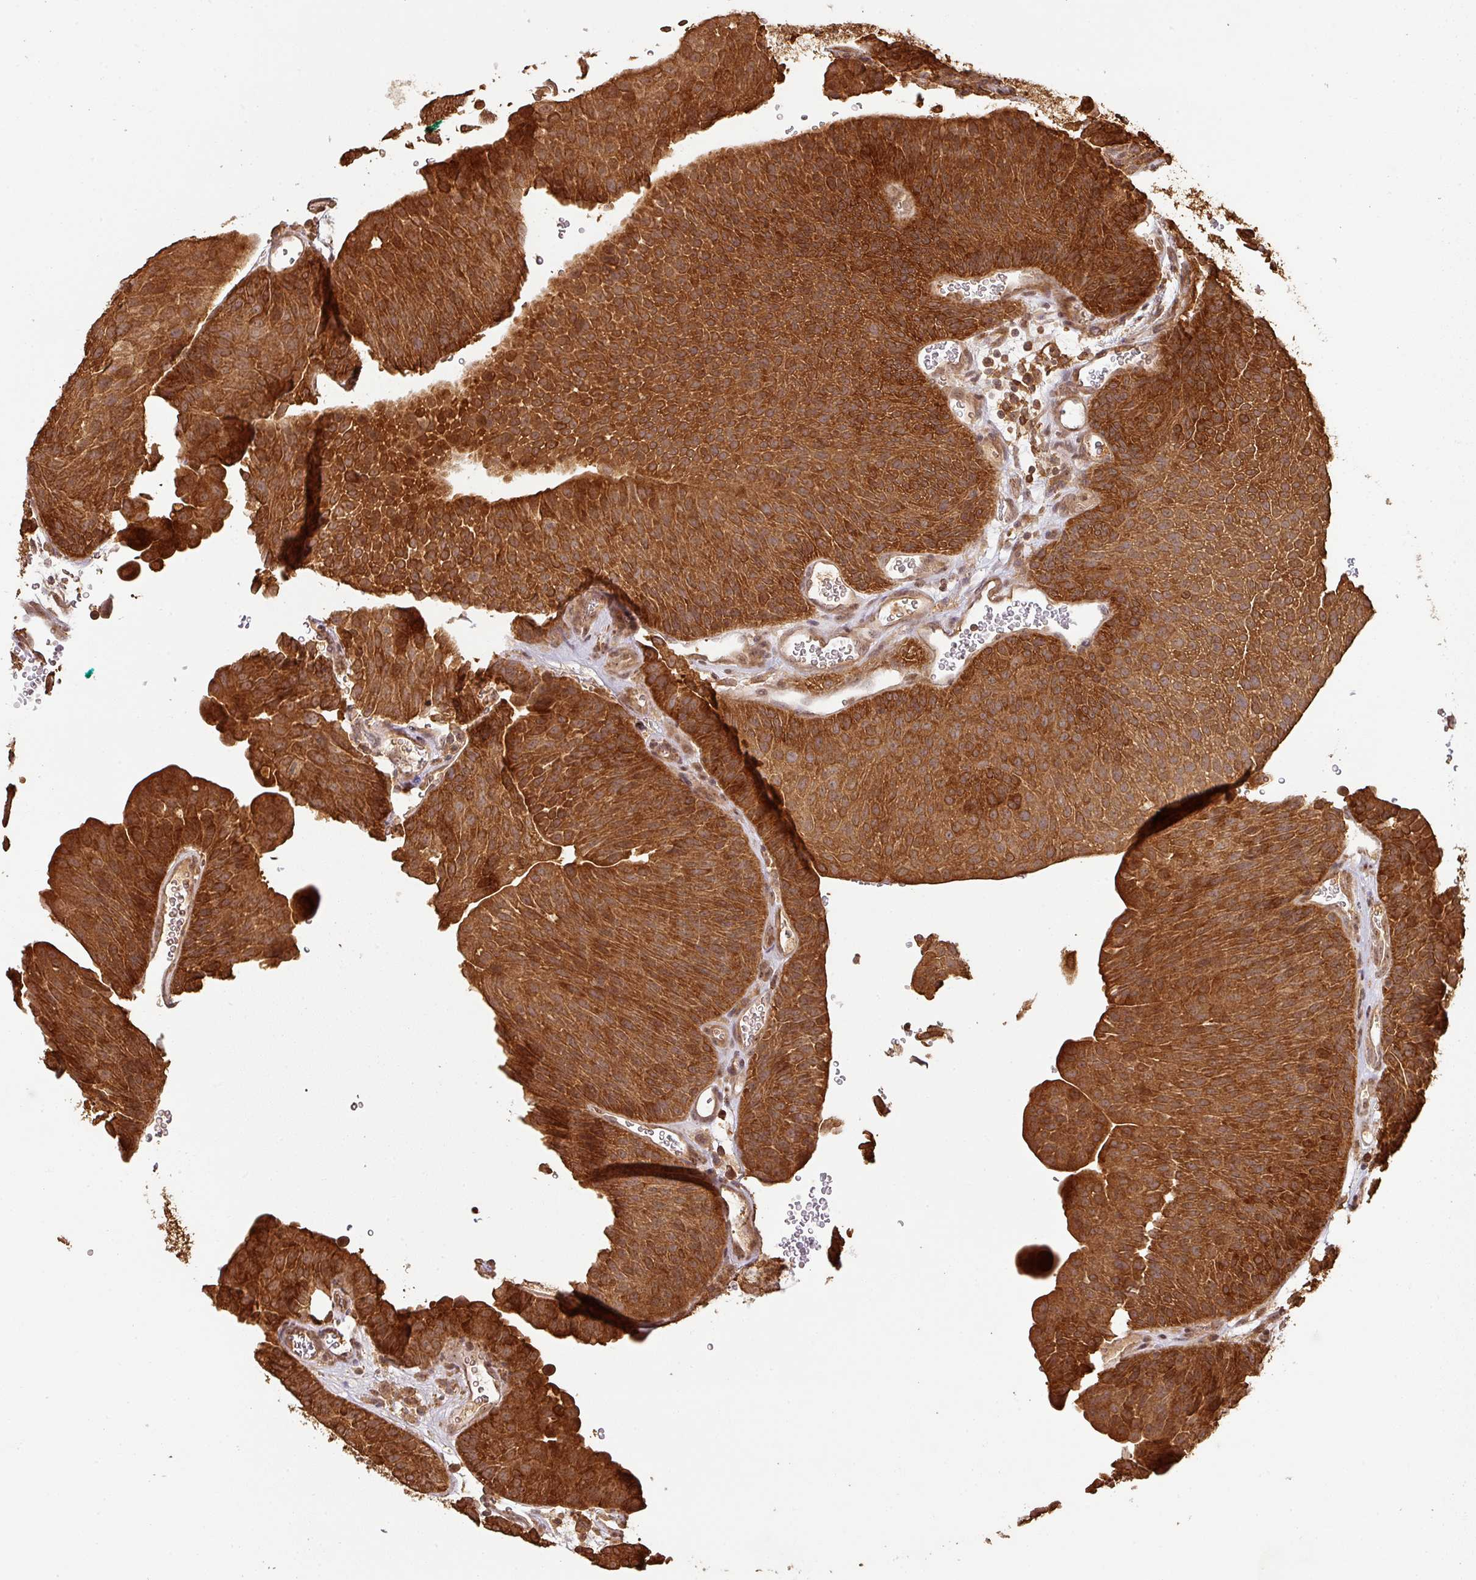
{"staining": {"intensity": "strong", "quantity": ">75%", "location": "cytoplasmic/membranous"}, "tissue": "urothelial cancer", "cell_type": "Tumor cells", "image_type": "cancer", "snomed": [{"axis": "morphology", "description": "Urothelial carcinoma, NOS"}, {"axis": "topography", "description": "Urinary bladder"}], "caption": "Transitional cell carcinoma stained with DAB (3,3'-diaminobenzidine) immunohistochemistry displays high levels of strong cytoplasmic/membranous staining in approximately >75% of tumor cells. (DAB (3,3'-diaminobenzidine) IHC, brown staining for protein, blue staining for nuclei).", "gene": "ZNF322", "patient": {"sex": "male", "age": 67}}